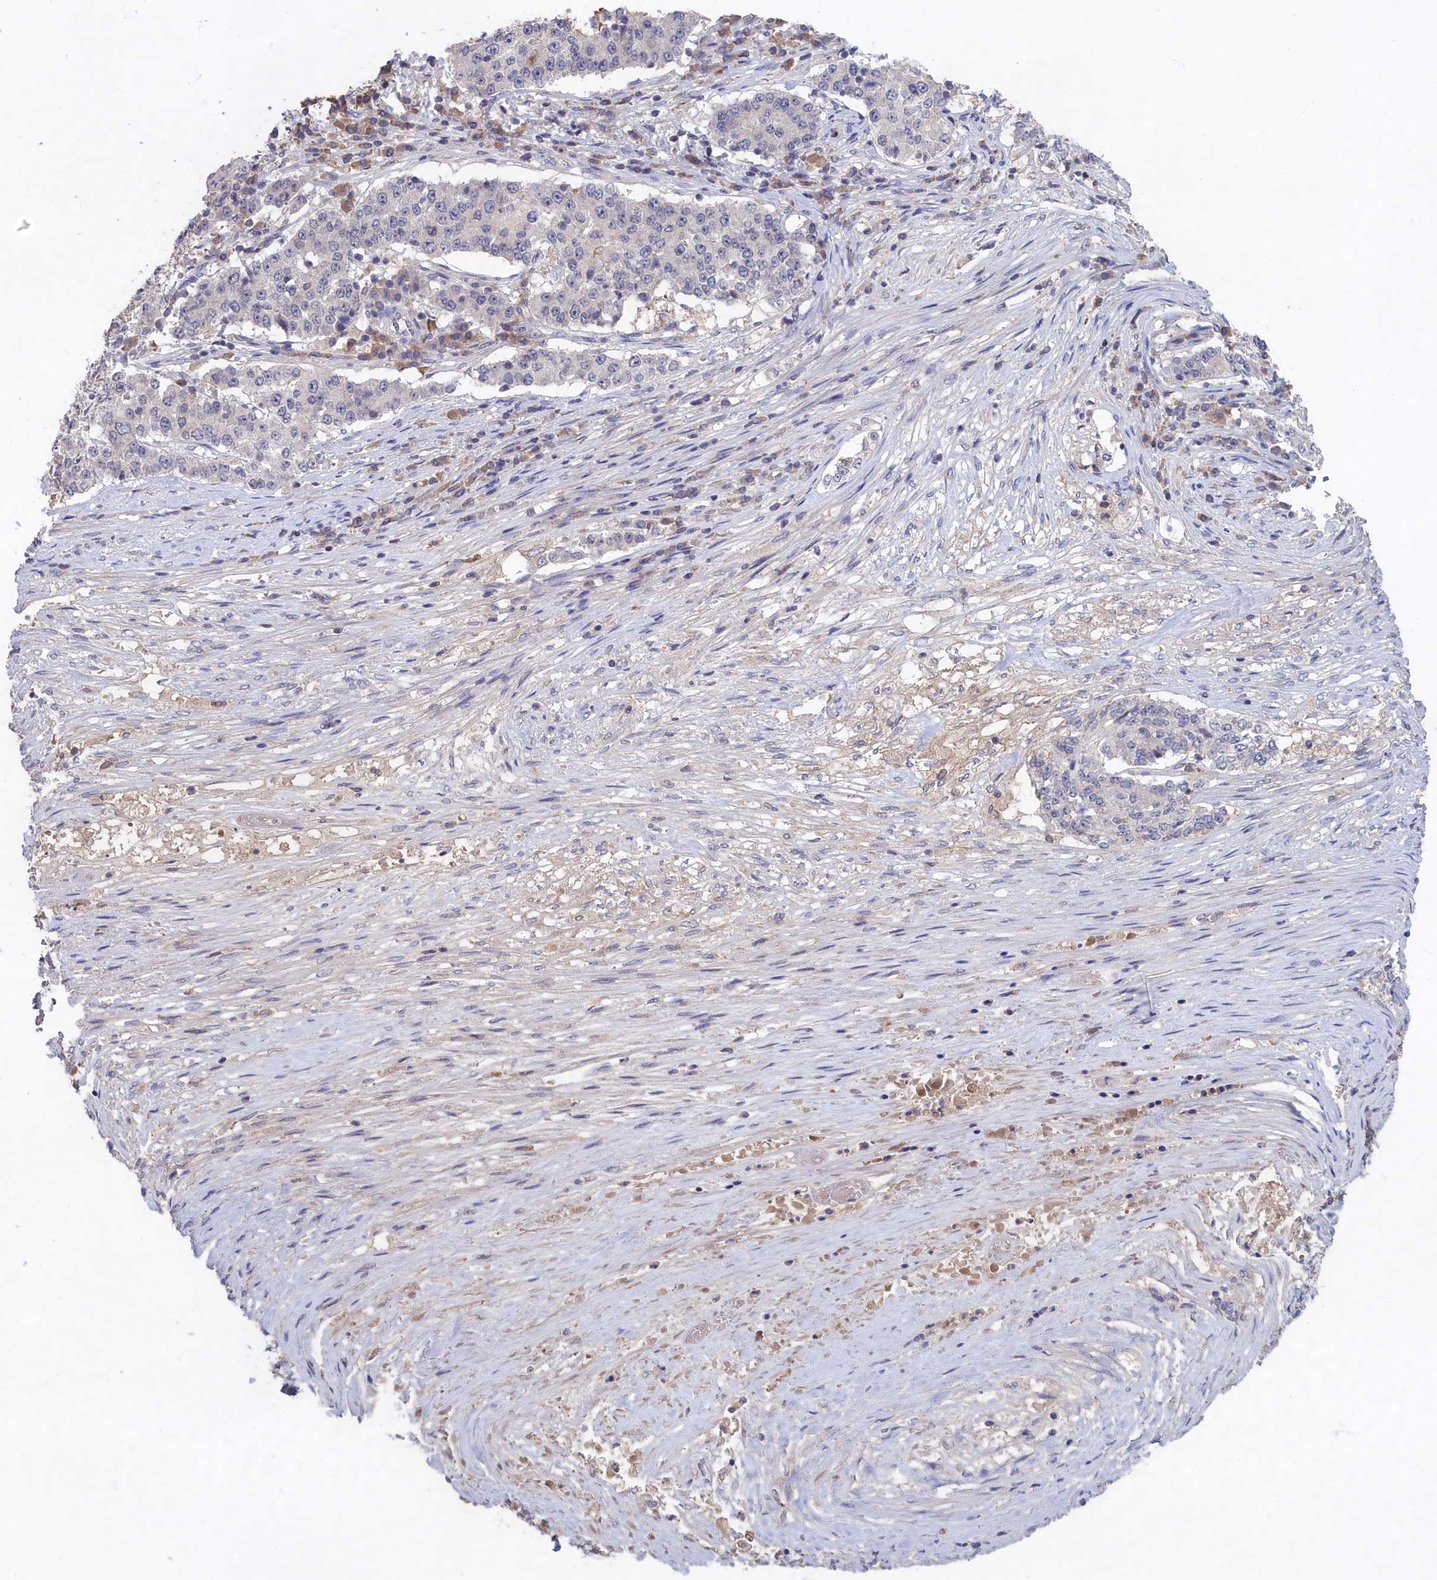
{"staining": {"intensity": "negative", "quantity": "none", "location": "none"}, "tissue": "stomach cancer", "cell_type": "Tumor cells", "image_type": "cancer", "snomed": [{"axis": "morphology", "description": "Adenocarcinoma, NOS"}, {"axis": "topography", "description": "Stomach"}], "caption": "IHC image of human stomach cancer stained for a protein (brown), which displays no positivity in tumor cells.", "gene": "CELF5", "patient": {"sex": "male", "age": 59}}